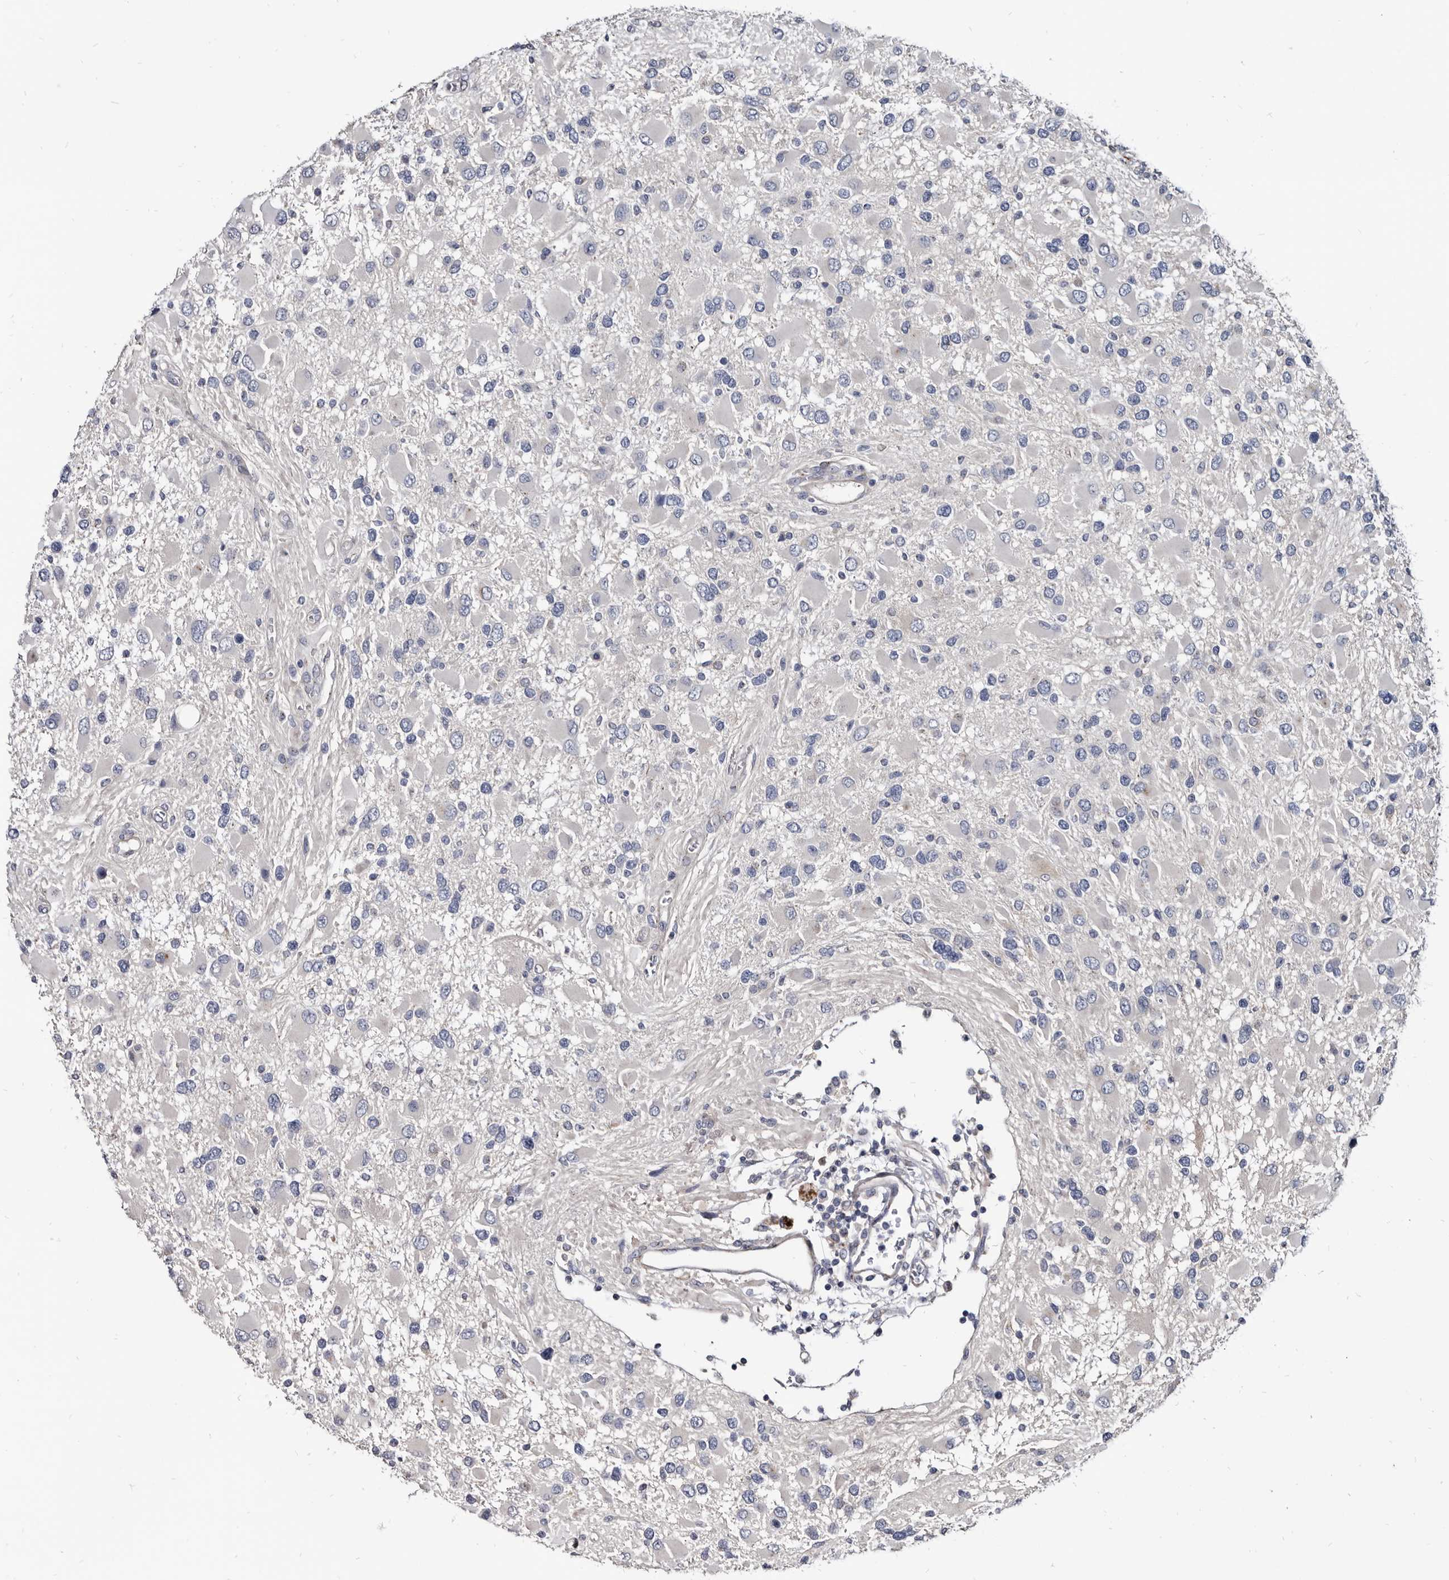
{"staining": {"intensity": "negative", "quantity": "none", "location": "none"}, "tissue": "glioma", "cell_type": "Tumor cells", "image_type": "cancer", "snomed": [{"axis": "morphology", "description": "Glioma, malignant, High grade"}, {"axis": "topography", "description": "Brain"}], "caption": "This is a histopathology image of immunohistochemistry staining of malignant glioma (high-grade), which shows no expression in tumor cells.", "gene": "PRSS8", "patient": {"sex": "male", "age": 53}}